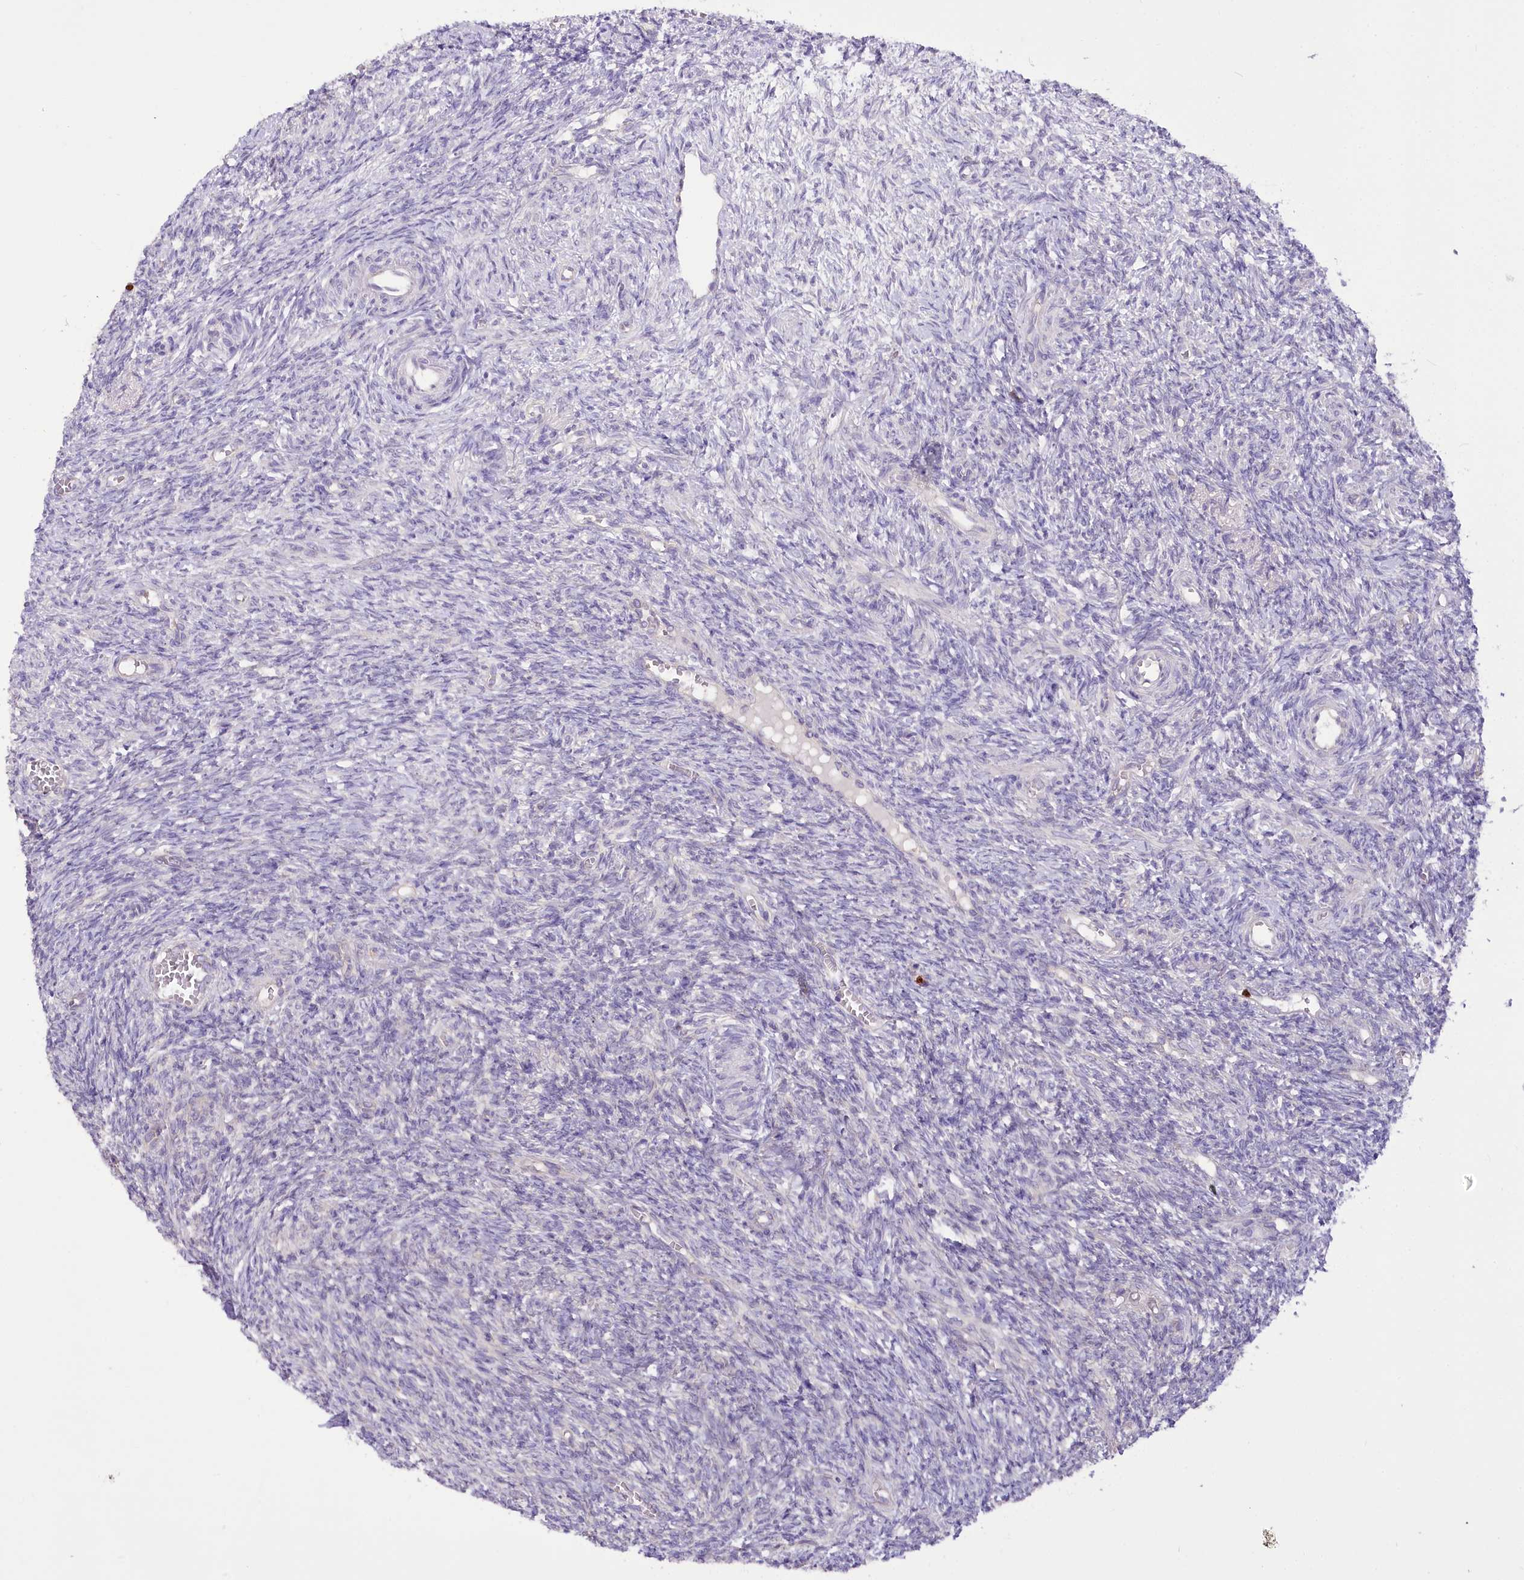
{"staining": {"intensity": "negative", "quantity": "none", "location": "none"}, "tissue": "ovary", "cell_type": "Ovarian stroma cells", "image_type": "normal", "snomed": [{"axis": "morphology", "description": "Normal tissue, NOS"}, {"axis": "topography", "description": "Ovary"}], "caption": "A high-resolution photomicrograph shows IHC staining of unremarkable ovary, which displays no significant staining in ovarian stroma cells.", "gene": "DPYD", "patient": {"sex": "female", "age": 27}}